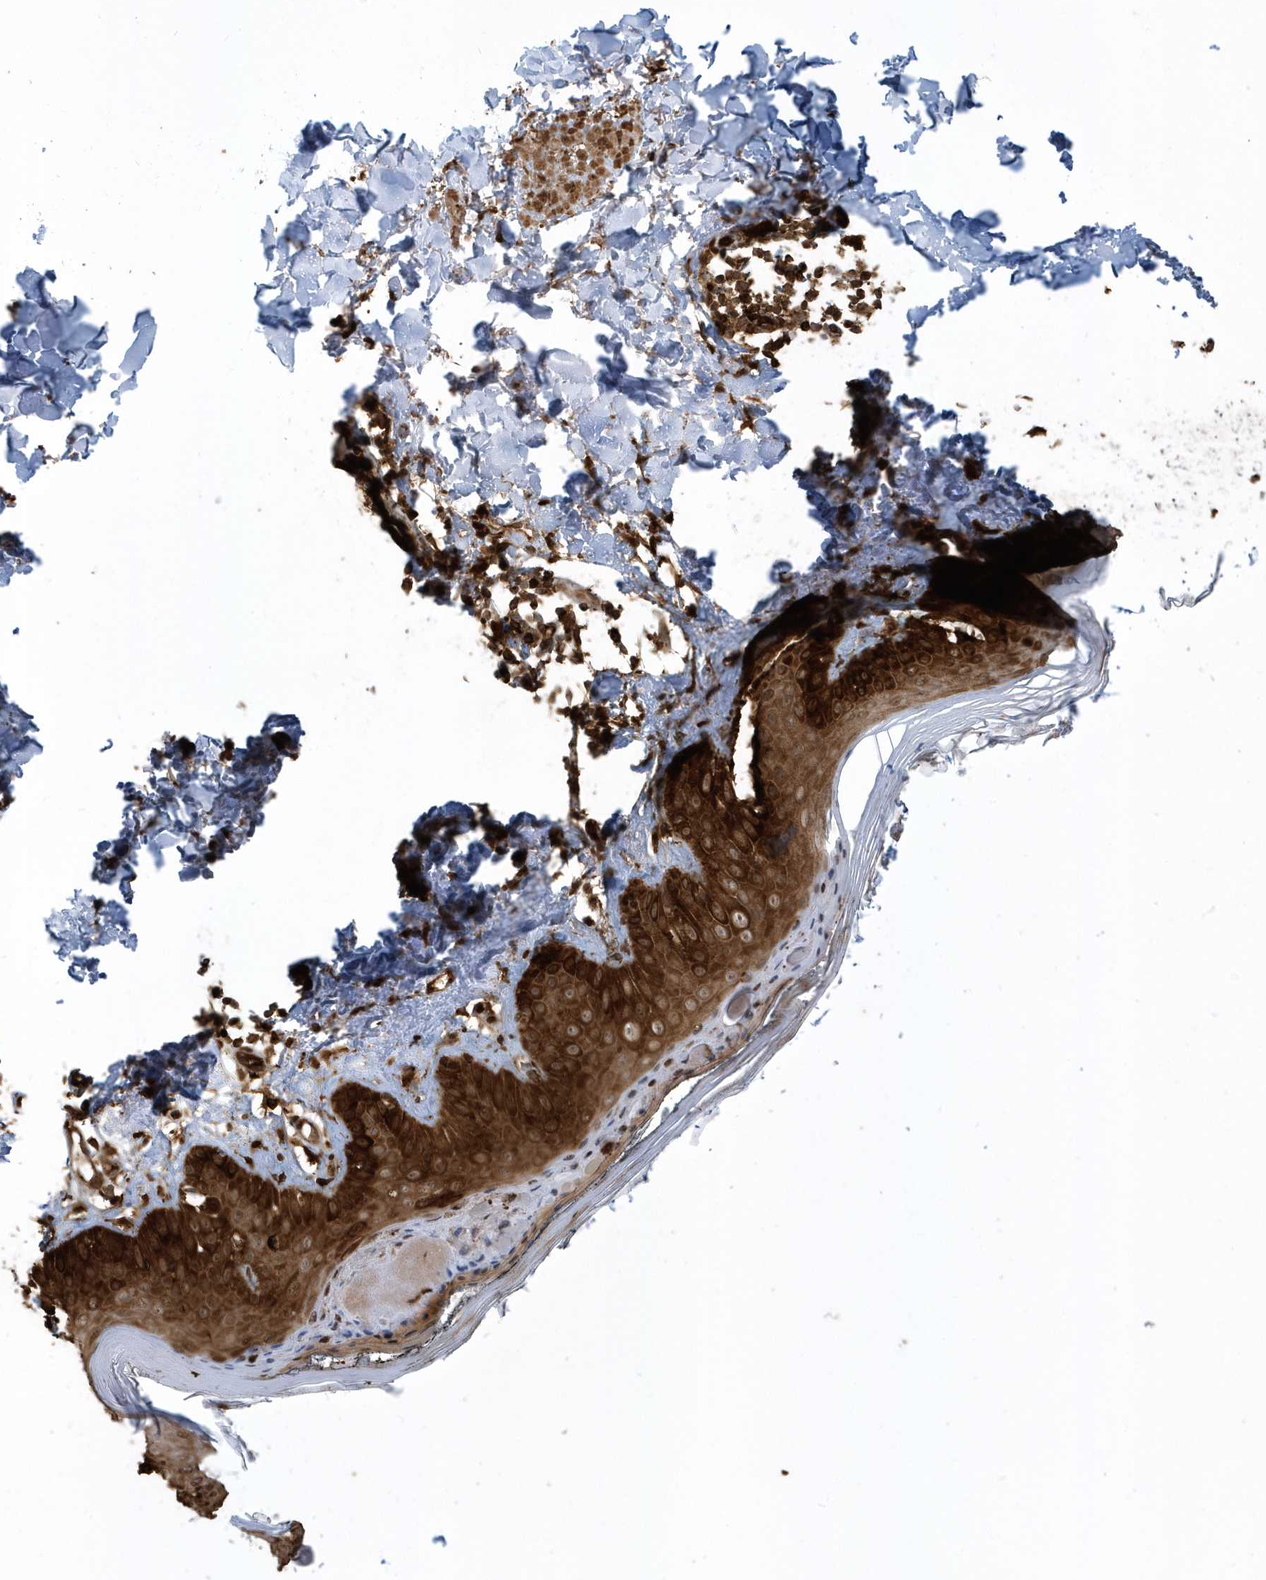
{"staining": {"intensity": "strong", "quantity": "25%-75%", "location": "cytoplasmic/membranous"}, "tissue": "skin", "cell_type": "Fibroblasts", "image_type": "normal", "snomed": [{"axis": "morphology", "description": "Normal tissue, NOS"}, {"axis": "topography", "description": "Skin"}], "caption": "IHC (DAB) staining of normal skin reveals strong cytoplasmic/membranous protein positivity in about 25%-75% of fibroblasts.", "gene": "CLCN6", "patient": {"sex": "female", "age": 64}}